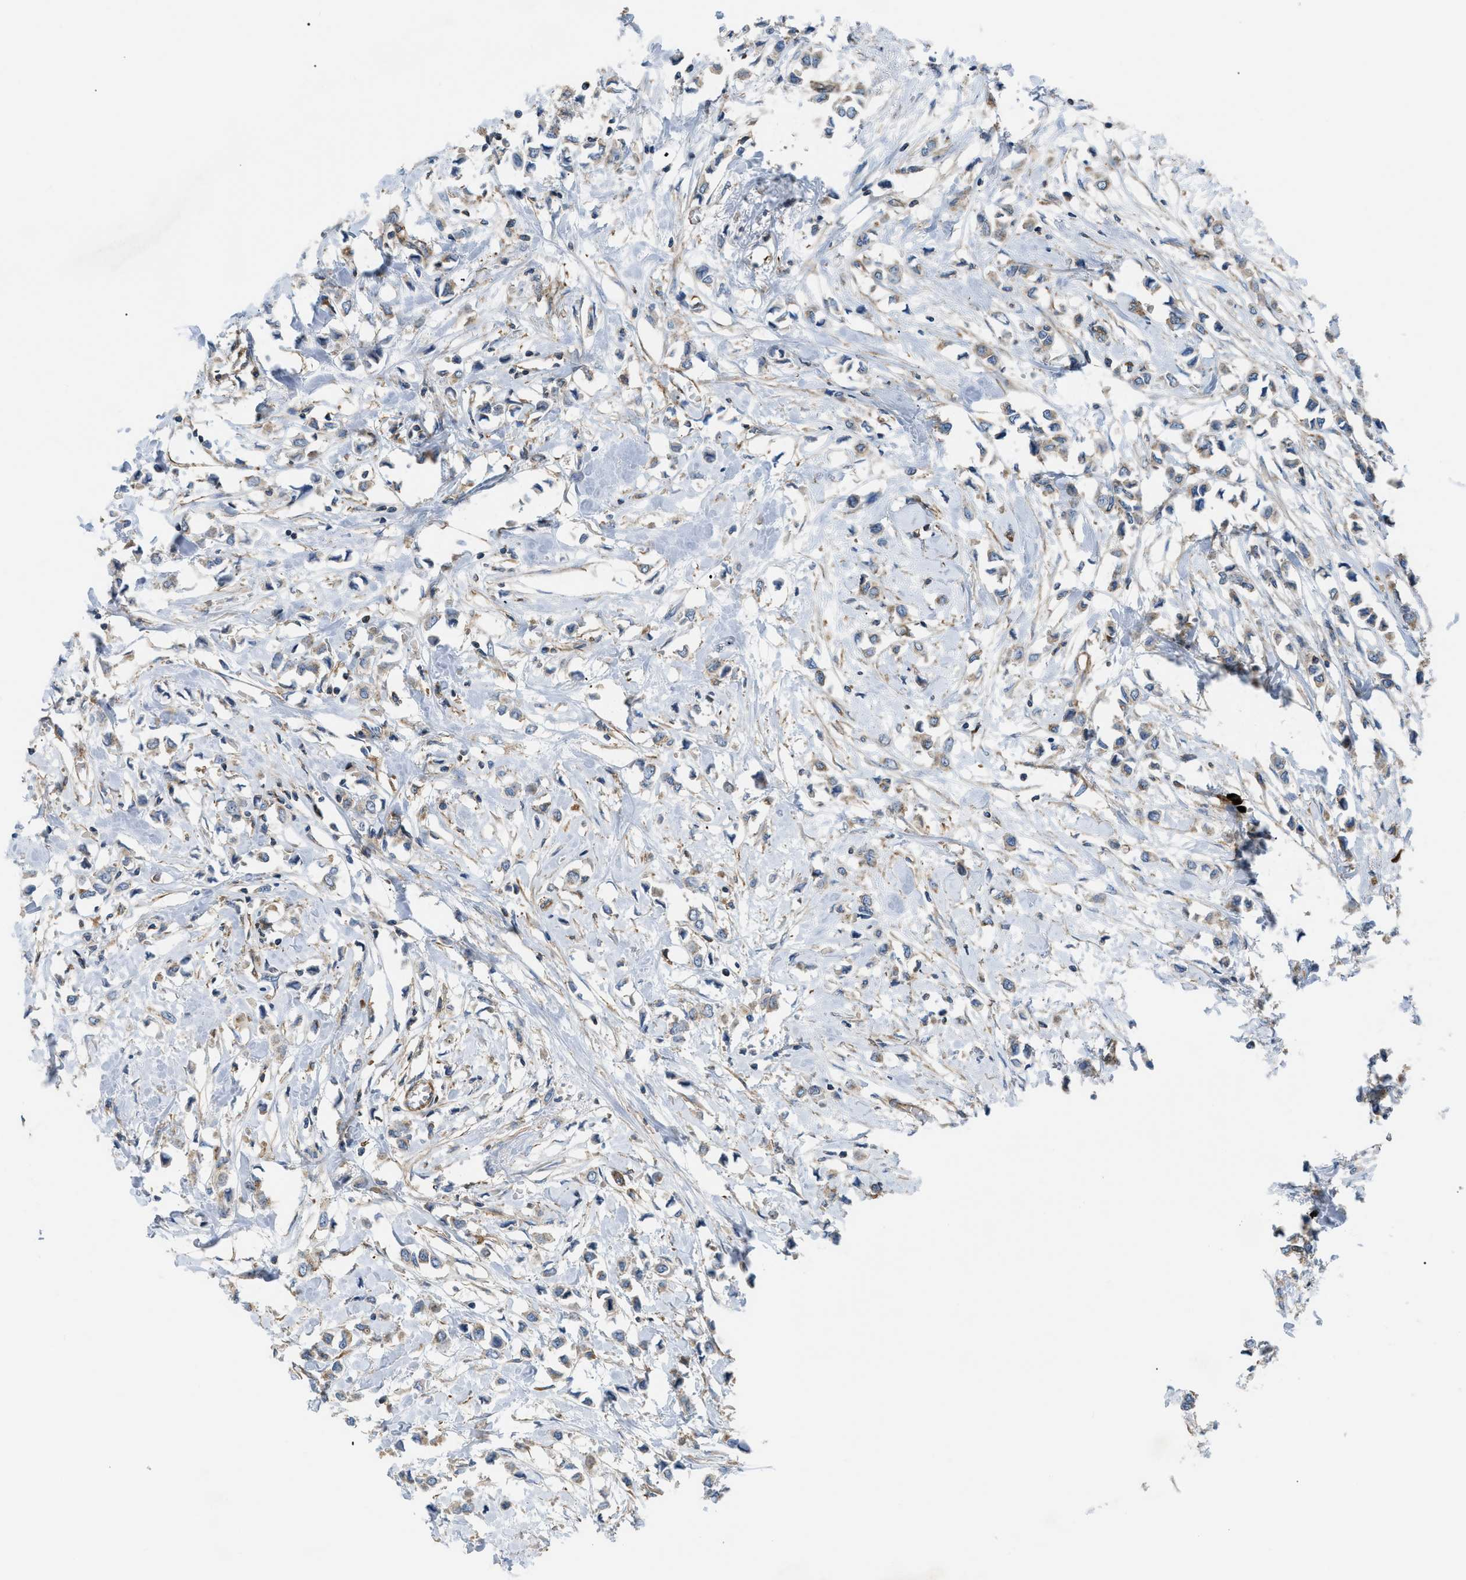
{"staining": {"intensity": "weak", "quantity": ">75%", "location": "cytoplasmic/membranous"}, "tissue": "breast cancer", "cell_type": "Tumor cells", "image_type": "cancer", "snomed": [{"axis": "morphology", "description": "Lobular carcinoma"}, {"axis": "topography", "description": "Breast"}], "caption": "Breast cancer stained with IHC reveals weak cytoplasmic/membranous expression in approximately >75% of tumor cells.", "gene": "ATP2A3", "patient": {"sex": "female", "age": 51}}